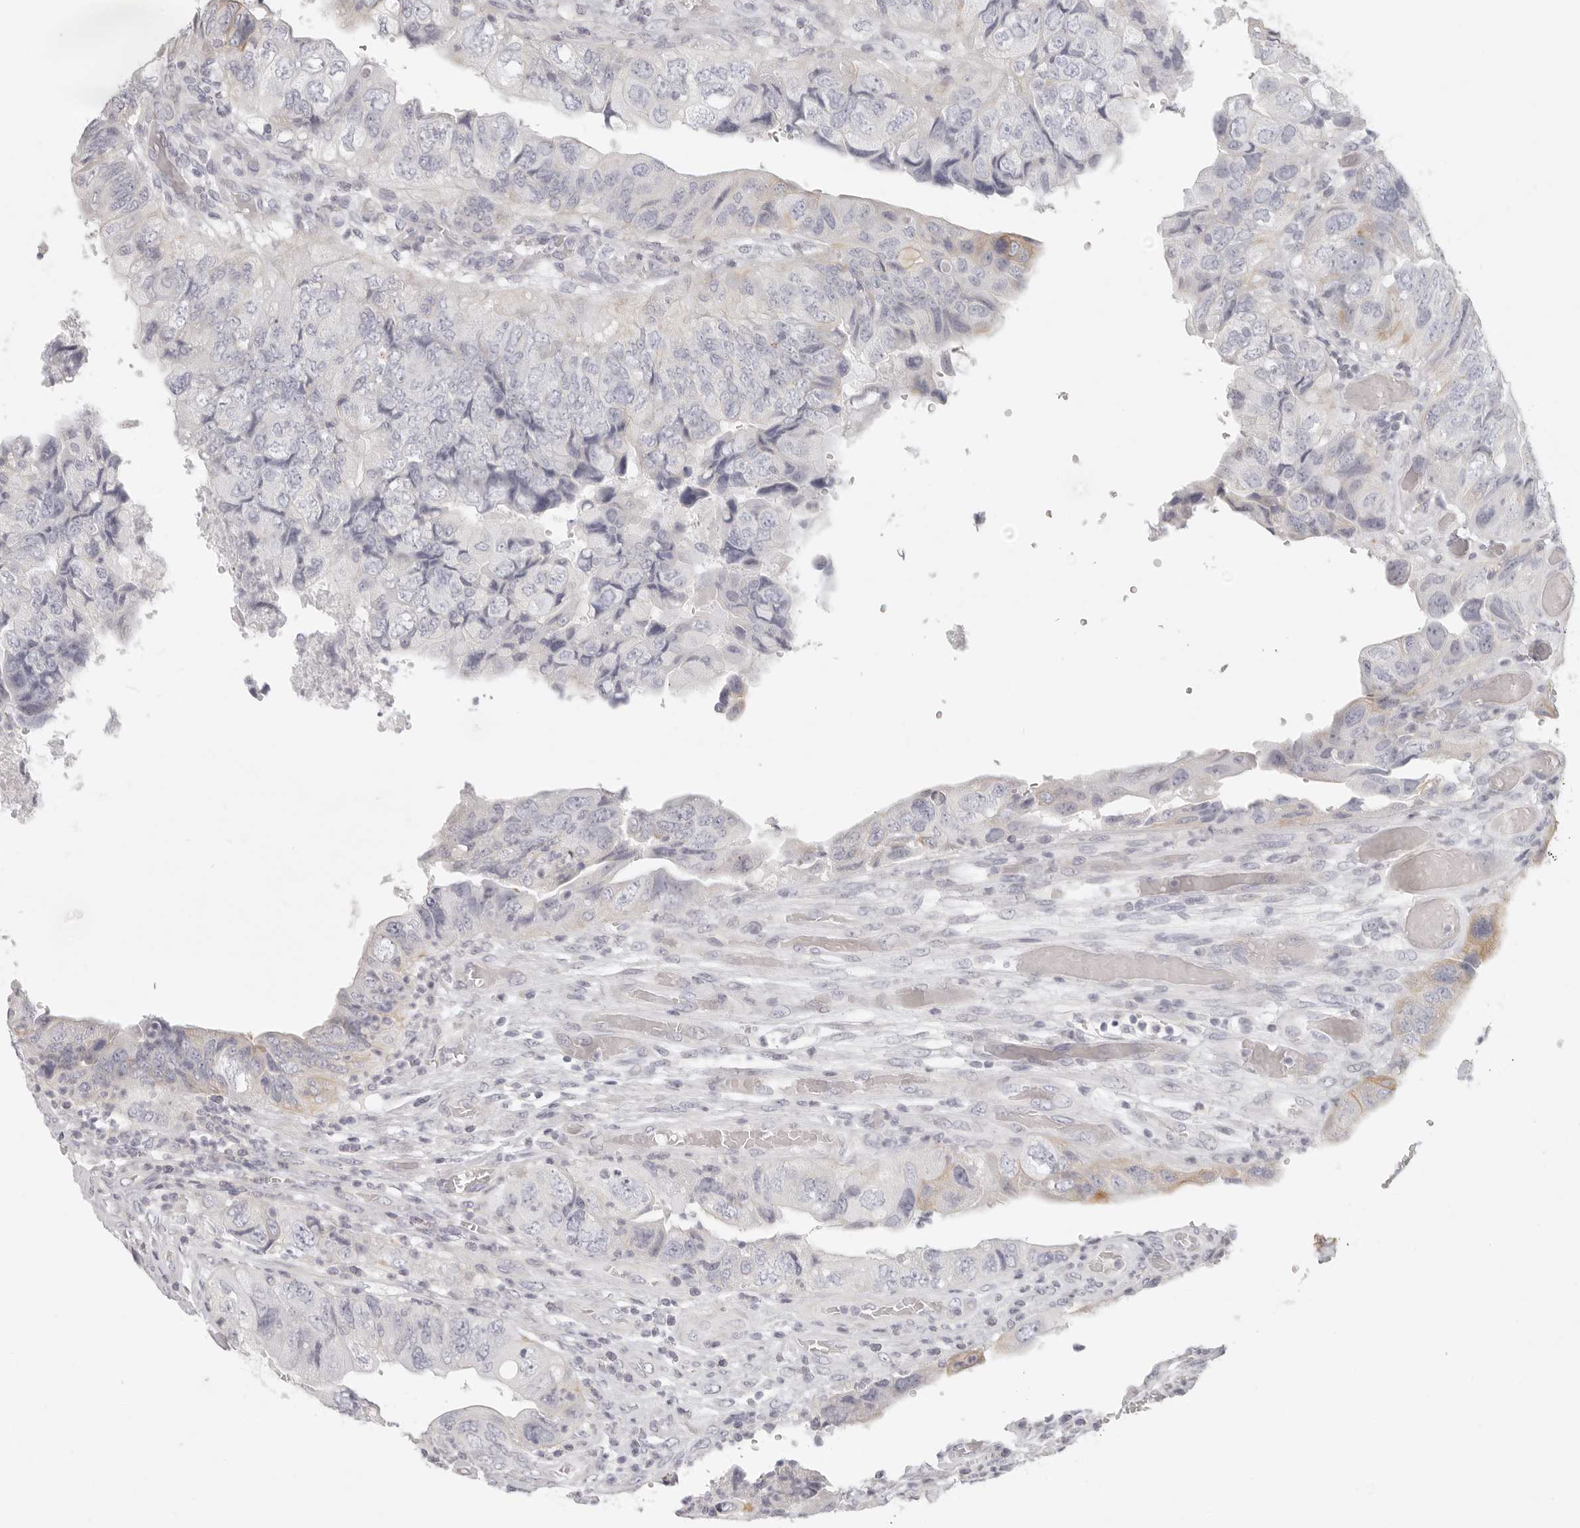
{"staining": {"intensity": "weak", "quantity": "<25%", "location": "cytoplasmic/membranous"}, "tissue": "colorectal cancer", "cell_type": "Tumor cells", "image_type": "cancer", "snomed": [{"axis": "morphology", "description": "Adenocarcinoma, NOS"}, {"axis": "topography", "description": "Rectum"}], "caption": "Colorectal adenocarcinoma was stained to show a protein in brown. There is no significant positivity in tumor cells.", "gene": "RXFP1", "patient": {"sex": "male", "age": 63}}